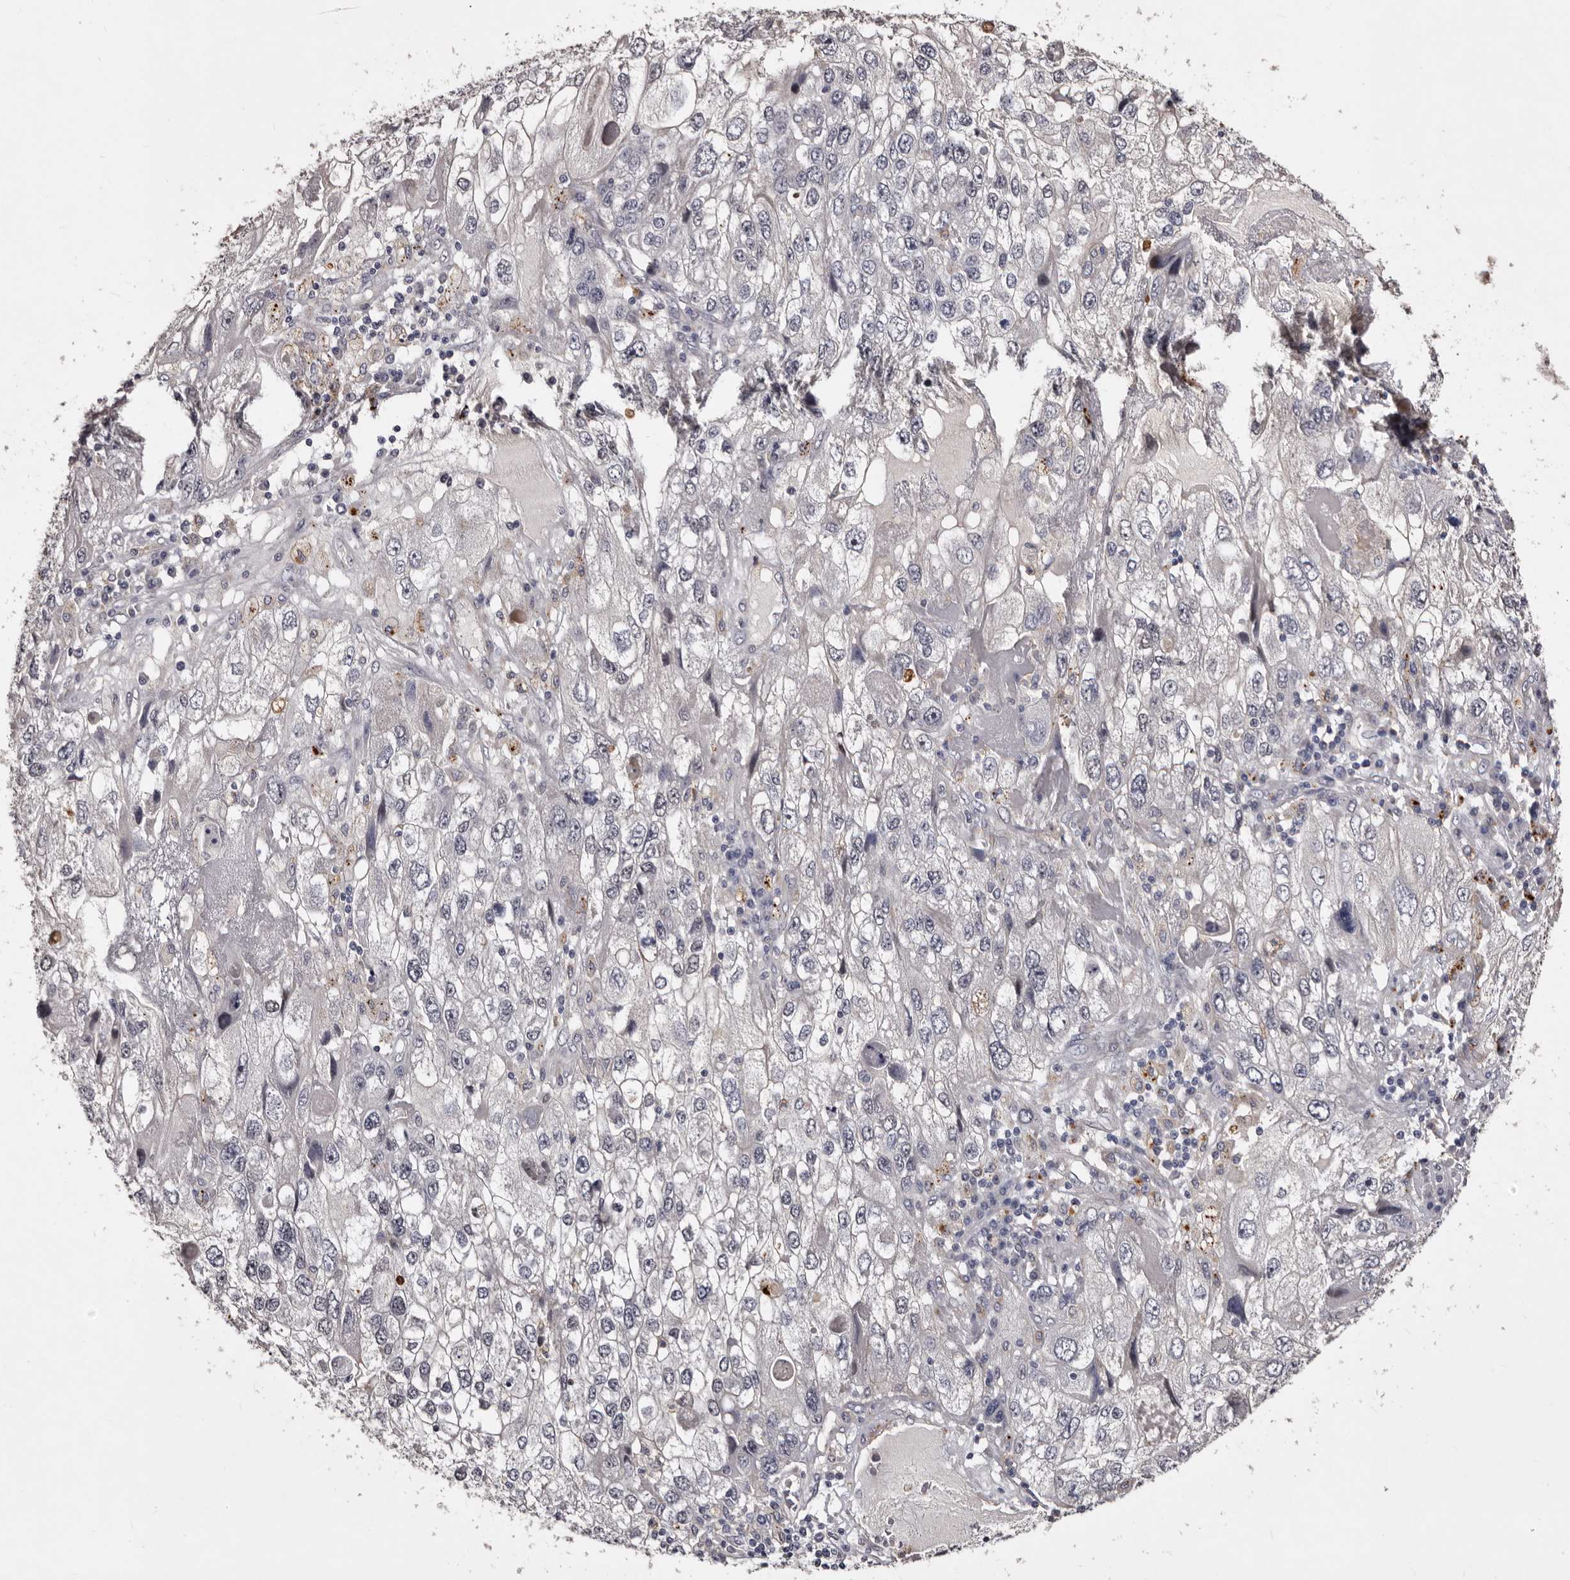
{"staining": {"intensity": "negative", "quantity": "none", "location": "none"}, "tissue": "endometrial cancer", "cell_type": "Tumor cells", "image_type": "cancer", "snomed": [{"axis": "morphology", "description": "Adenocarcinoma, NOS"}, {"axis": "topography", "description": "Endometrium"}], "caption": "There is no significant positivity in tumor cells of endometrial cancer (adenocarcinoma).", "gene": "SLC10A4", "patient": {"sex": "female", "age": 49}}